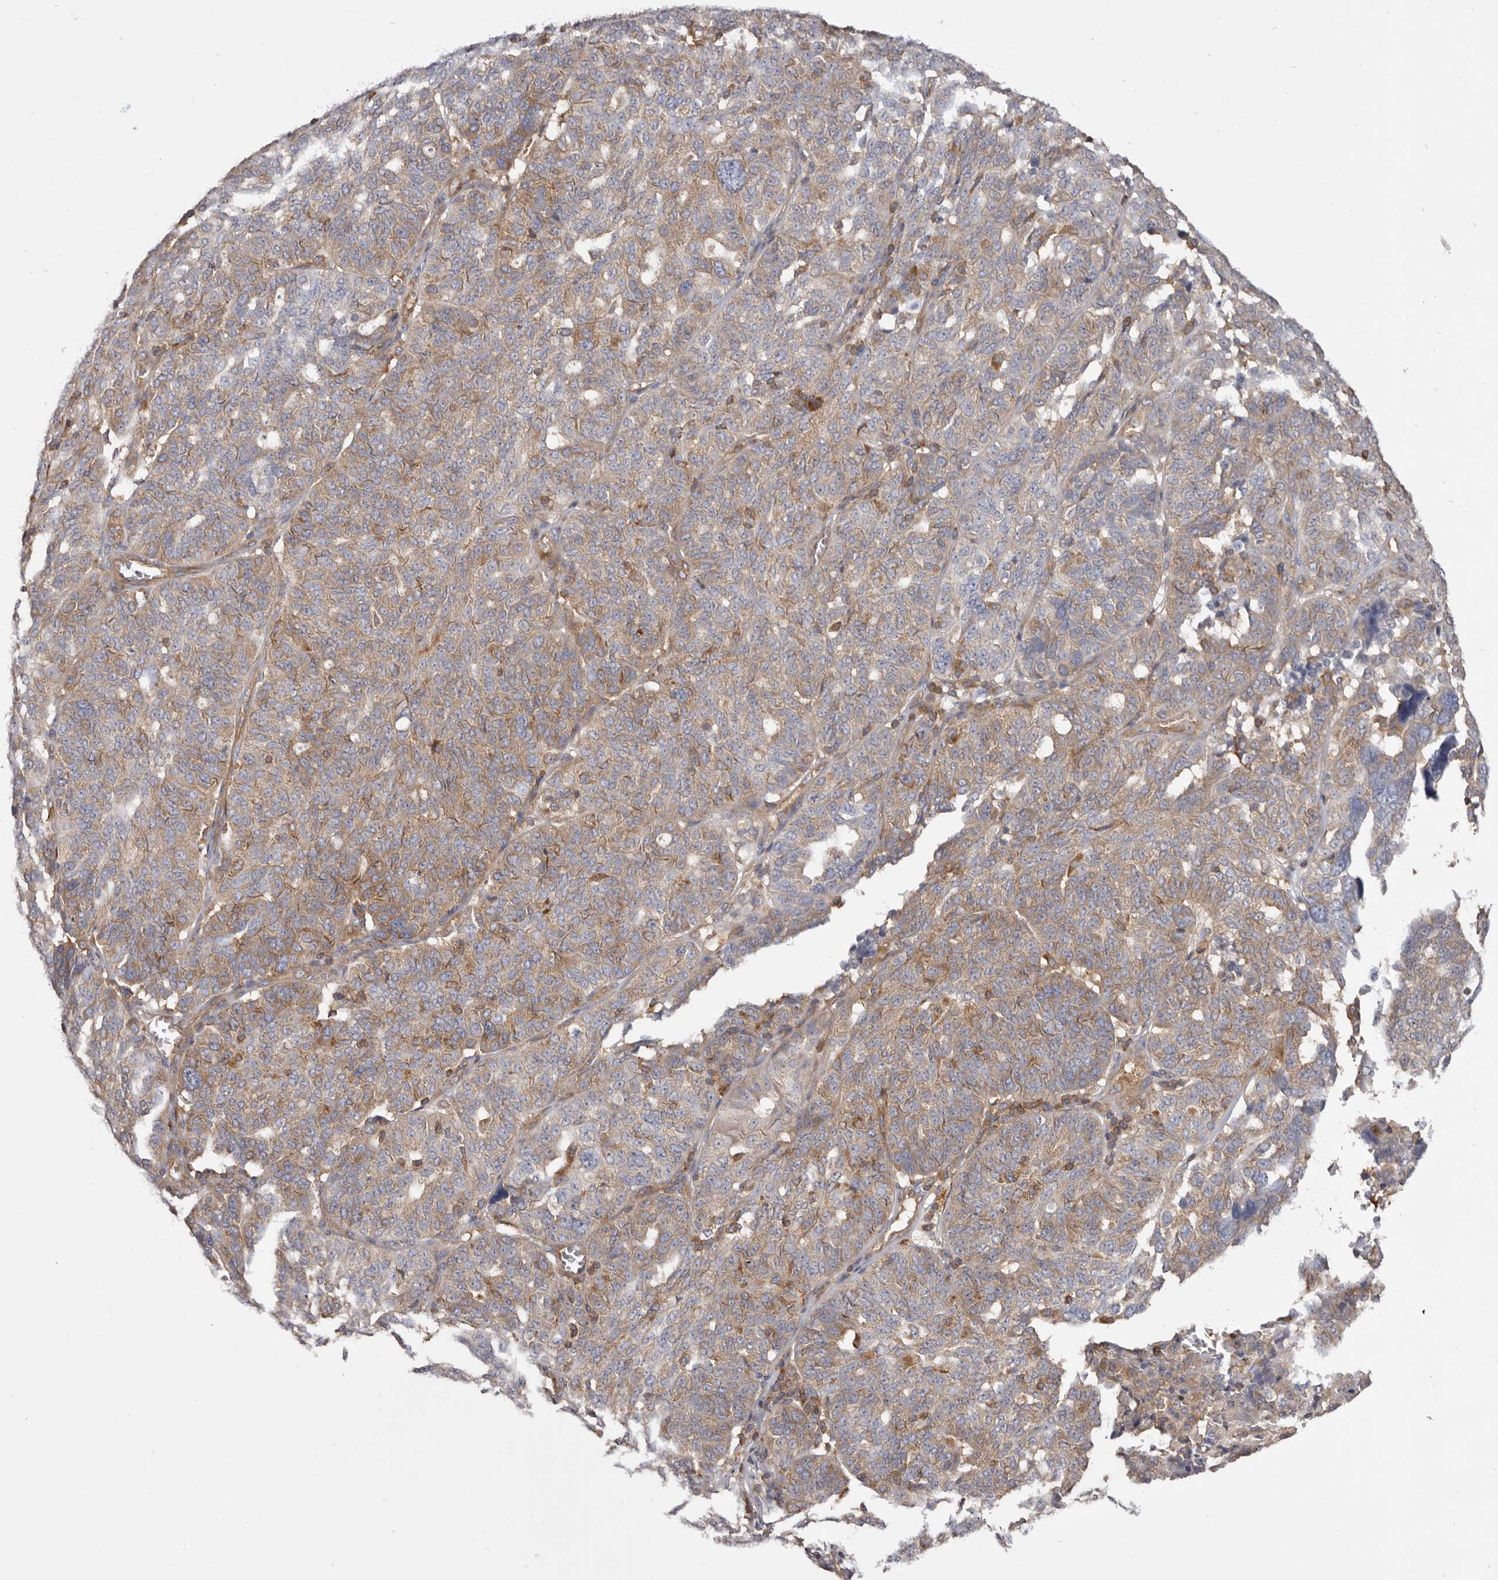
{"staining": {"intensity": "moderate", "quantity": ">75%", "location": "cytoplasmic/membranous"}, "tissue": "ovarian cancer", "cell_type": "Tumor cells", "image_type": "cancer", "snomed": [{"axis": "morphology", "description": "Cystadenocarcinoma, serous, NOS"}, {"axis": "topography", "description": "Ovary"}], "caption": "Immunohistochemical staining of human serous cystadenocarcinoma (ovarian) shows moderate cytoplasmic/membranous protein expression in approximately >75% of tumor cells. The protein of interest is stained brown, and the nuclei are stained in blue (DAB (3,3'-diaminobenzidine) IHC with brightfield microscopy, high magnification).", "gene": "CBL", "patient": {"sex": "female", "age": 59}}